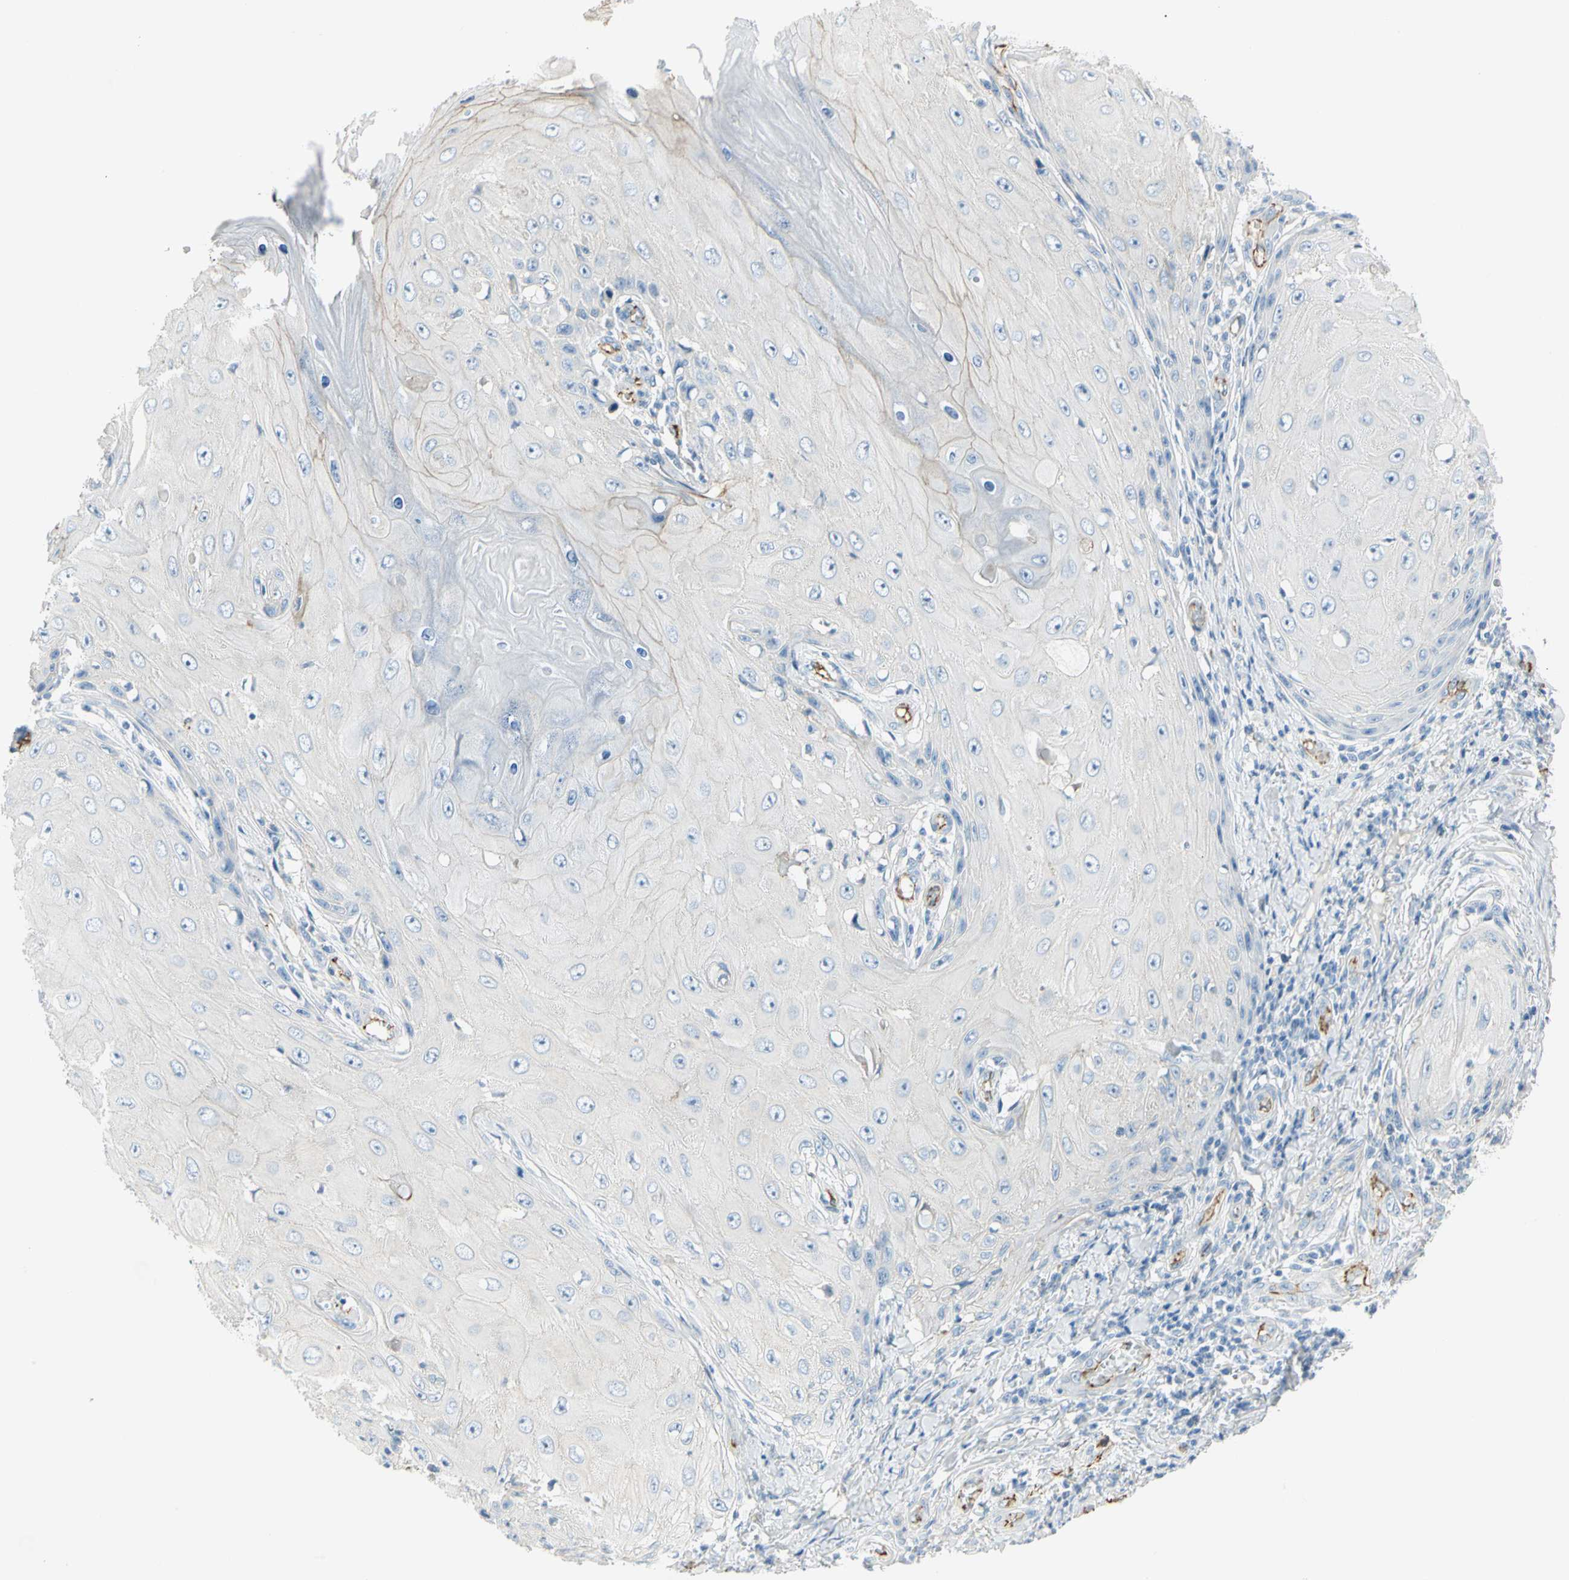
{"staining": {"intensity": "weak", "quantity": "<25%", "location": "cytoplasmic/membranous"}, "tissue": "skin cancer", "cell_type": "Tumor cells", "image_type": "cancer", "snomed": [{"axis": "morphology", "description": "Squamous cell carcinoma, NOS"}, {"axis": "topography", "description": "Skin"}], "caption": "Immunohistochemistry (IHC) of squamous cell carcinoma (skin) demonstrates no positivity in tumor cells.", "gene": "VPS9D1", "patient": {"sex": "female", "age": 73}}